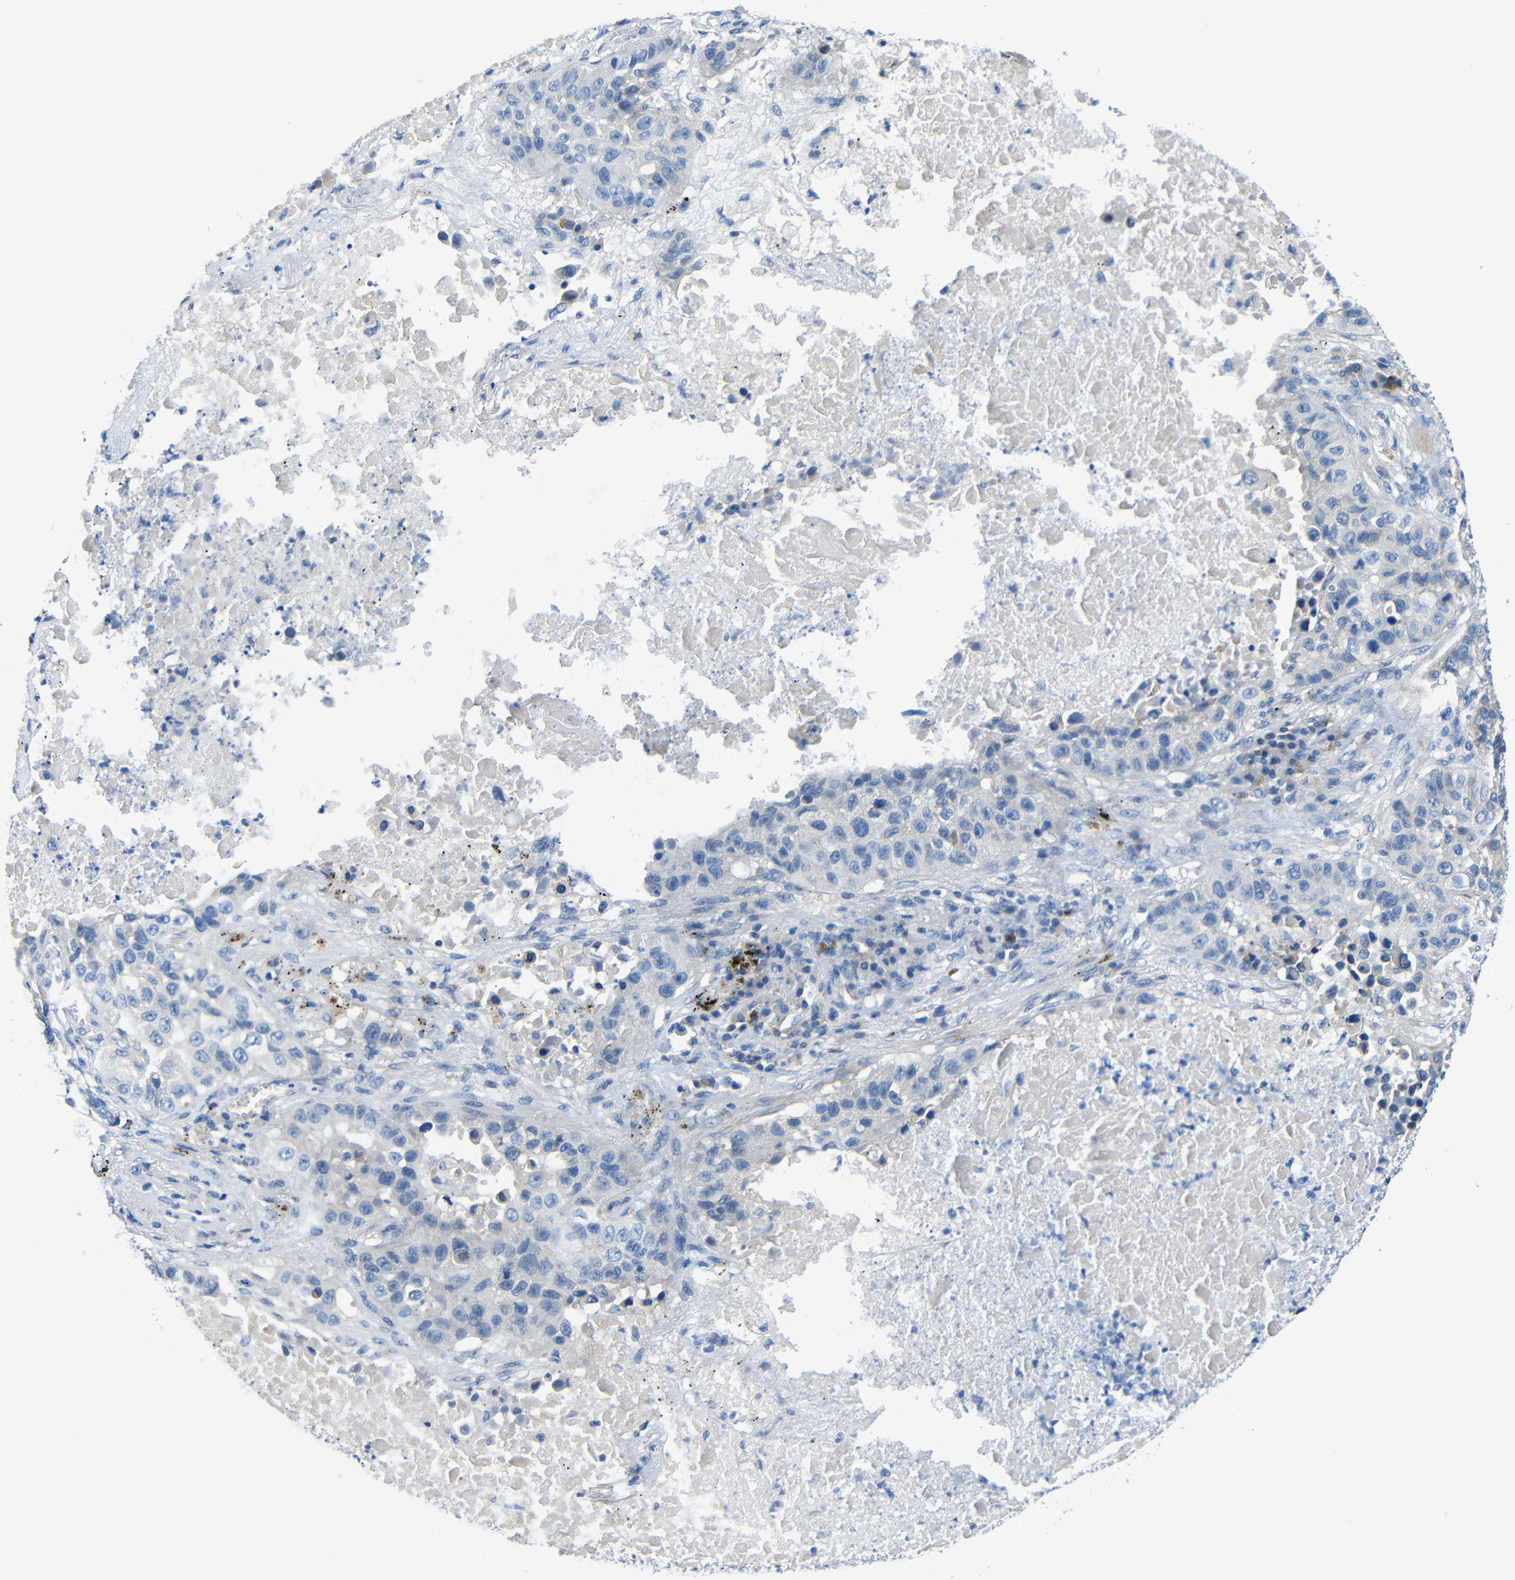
{"staining": {"intensity": "negative", "quantity": "none", "location": "none"}, "tissue": "lung cancer", "cell_type": "Tumor cells", "image_type": "cancer", "snomed": [{"axis": "morphology", "description": "Squamous cell carcinoma, NOS"}, {"axis": "topography", "description": "Lung"}], "caption": "Protein analysis of lung squamous cell carcinoma demonstrates no significant expression in tumor cells.", "gene": "NEGR1", "patient": {"sex": "male", "age": 57}}